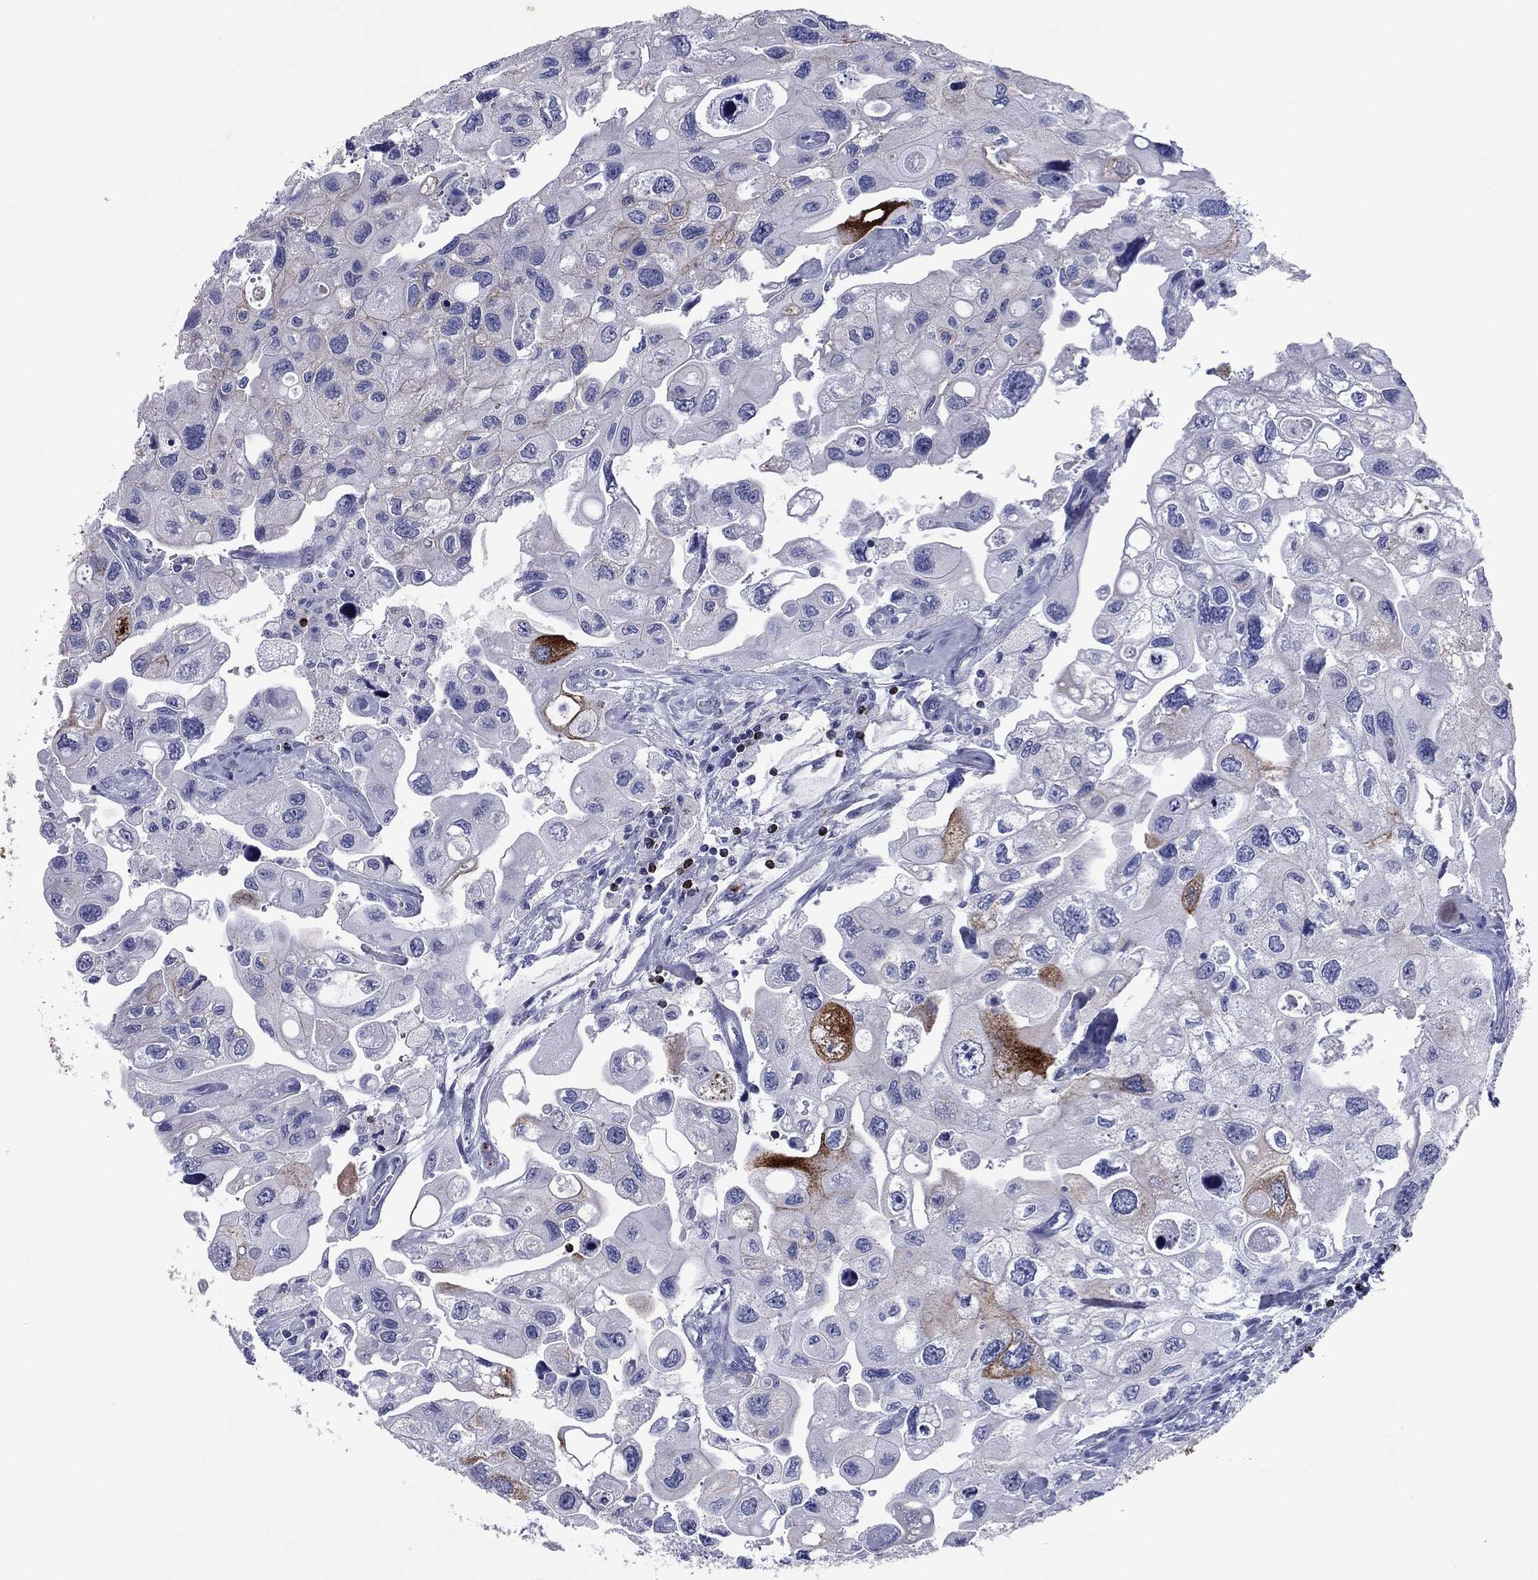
{"staining": {"intensity": "strong", "quantity": "<25%", "location": "cytoplasmic/membranous"}, "tissue": "urothelial cancer", "cell_type": "Tumor cells", "image_type": "cancer", "snomed": [{"axis": "morphology", "description": "Urothelial carcinoma, High grade"}, {"axis": "topography", "description": "Urinary bladder"}], "caption": "There is medium levels of strong cytoplasmic/membranous expression in tumor cells of urothelial cancer, as demonstrated by immunohistochemical staining (brown color).", "gene": "GZMK", "patient": {"sex": "male", "age": 59}}